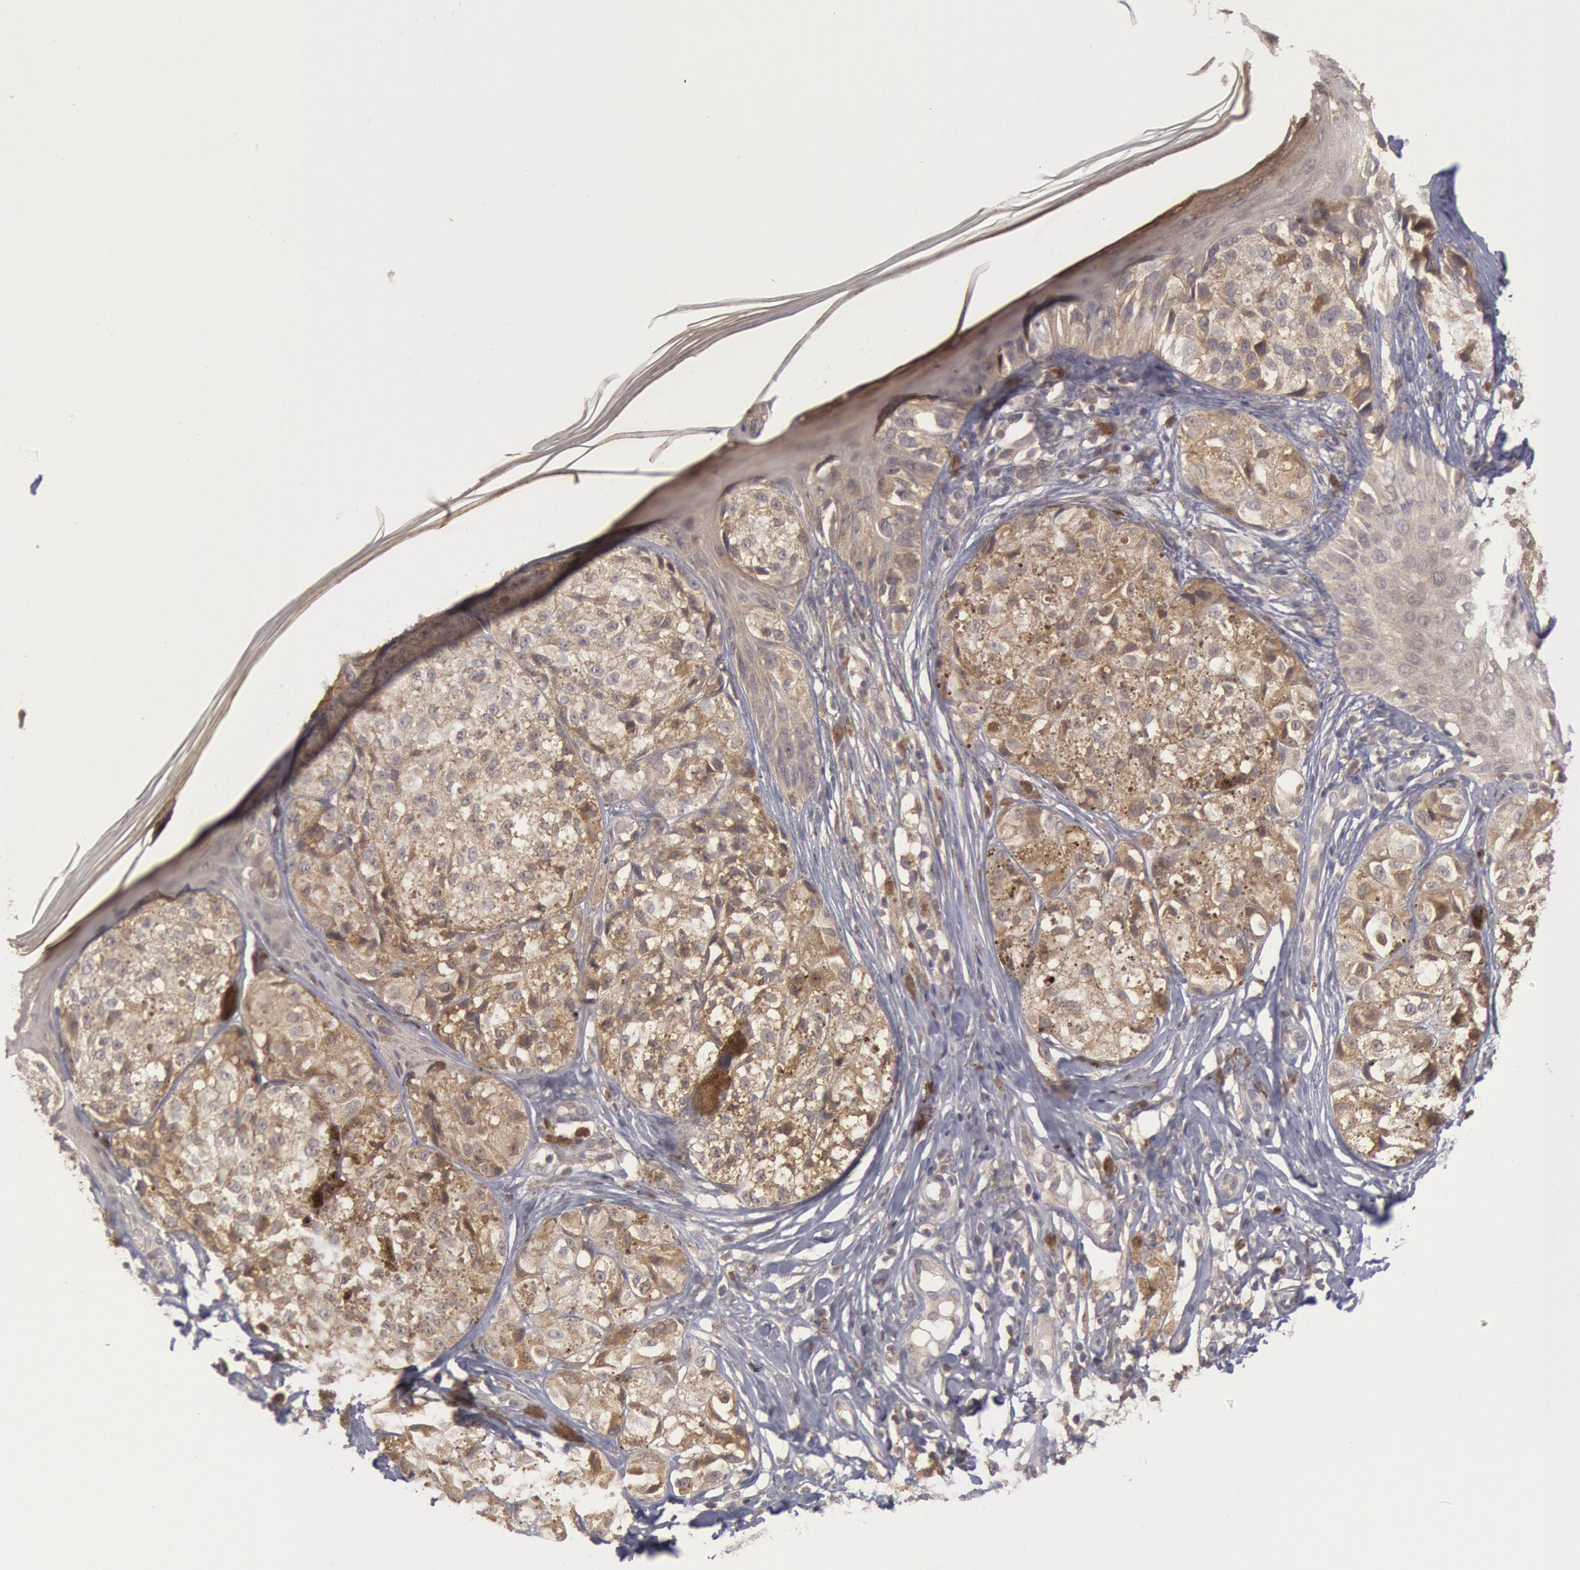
{"staining": {"intensity": "weak", "quantity": "25%-75%", "location": "cytoplasmic/membranous"}, "tissue": "melanoma", "cell_type": "Tumor cells", "image_type": "cancer", "snomed": [{"axis": "morphology", "description": "Malignant melanoma, NOS"}, {"axis": "topography", "description": "Skin"}], "caption": "Immunohistochemical staining of human melanoma shows weak cytoplasmic/membranous protein positivity in approximately 25%-75% of tumor cells.", "gene": "BRAF", "patient": {"sex": "male", "age": 57}}